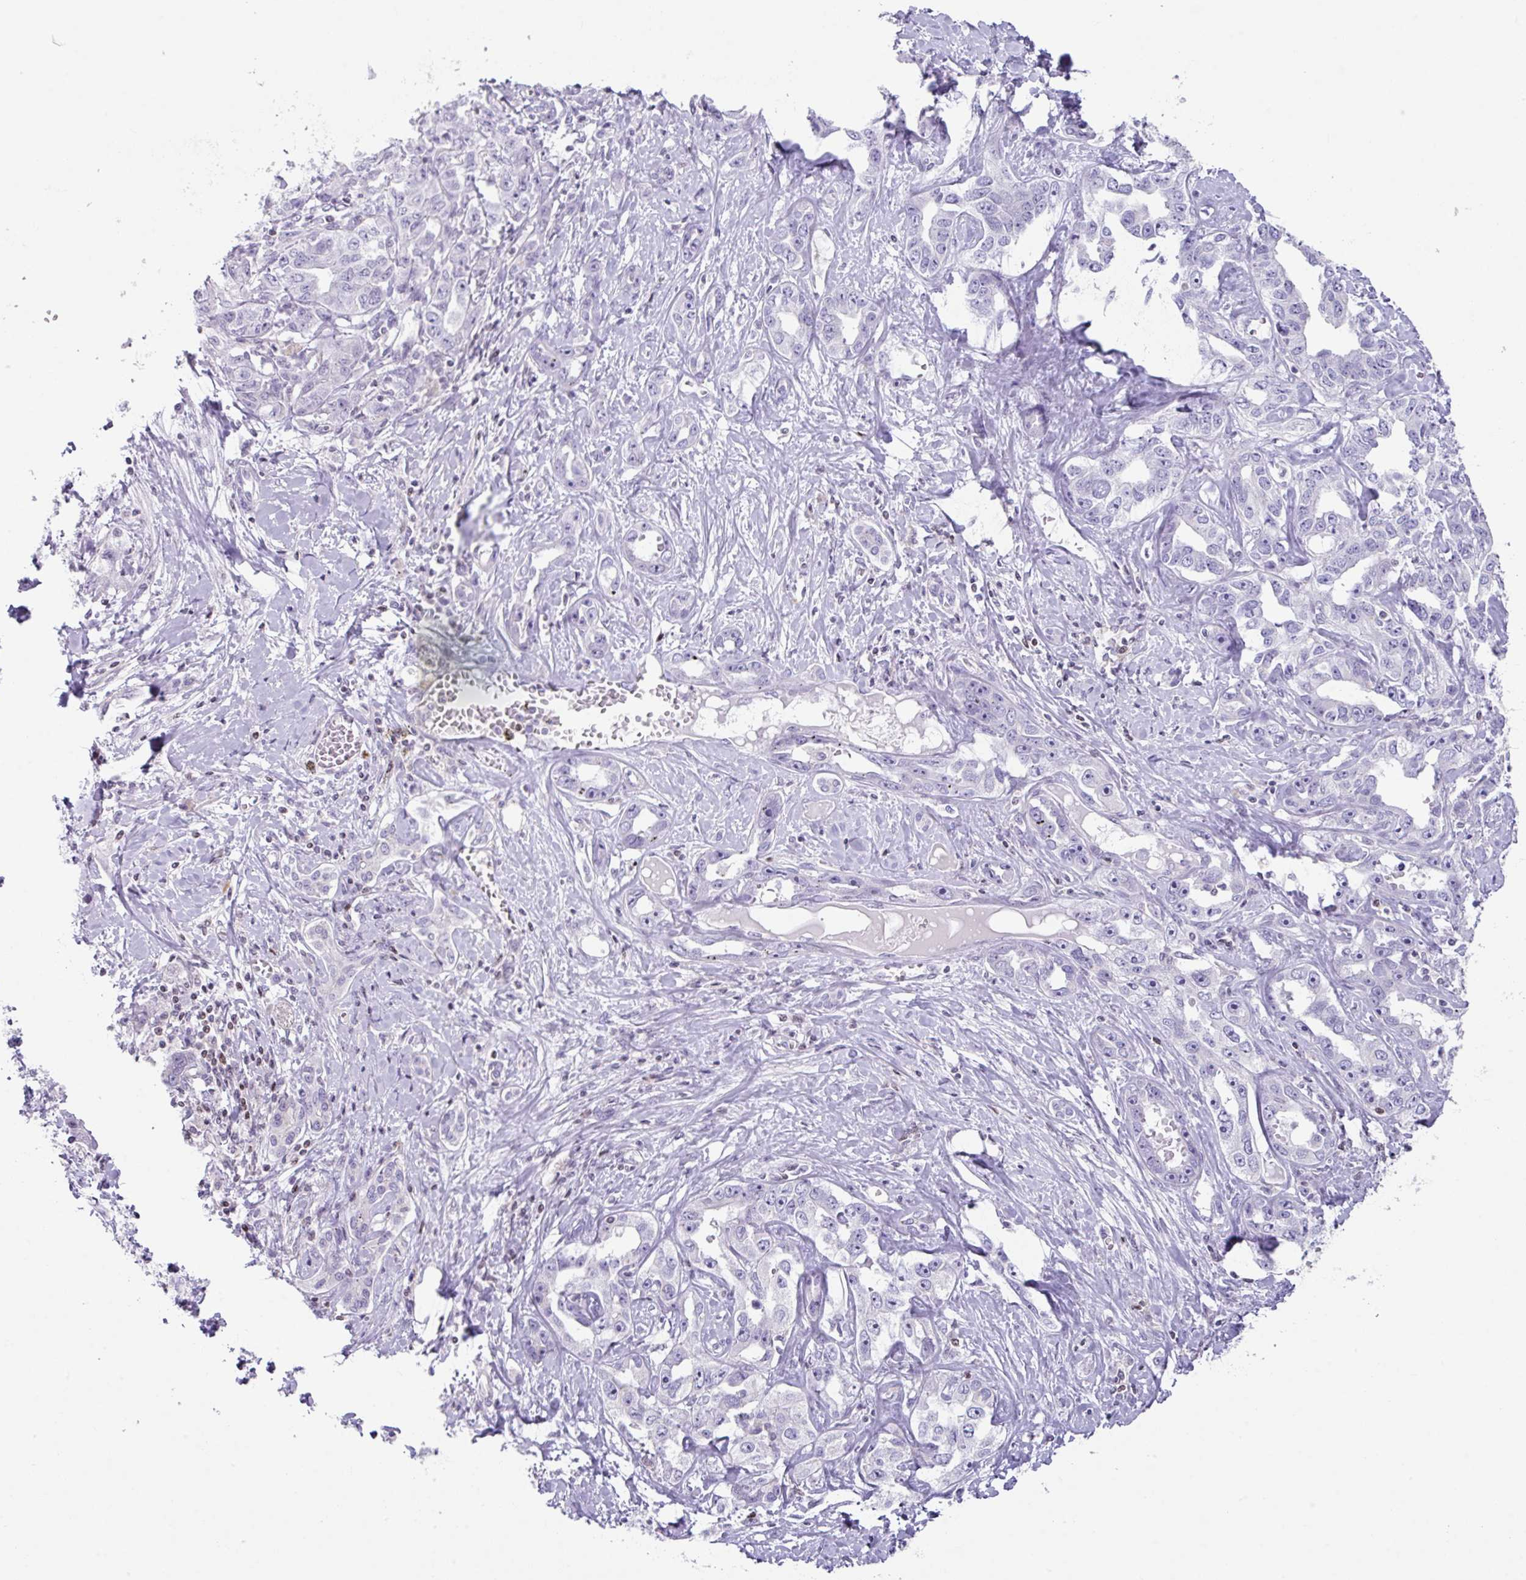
{"staining": {"intensity": "negative", "quantity": "none", "location": "none"}, "tissue": "liver cancer", "cell_type": "Tumor cells", "image_type": "cancer", "snomed": [{"axis": "morphology", "description": "Cholangiocarcinoma"}, {"axis": "topography", "description": "Liver"}], "caption": "This is an IHC micrograph of liver cholangiocarcinoma. There is no staining in tumor cells.", "gene": "STAT5A", "patient": {"sex": "male", "age": 59}}